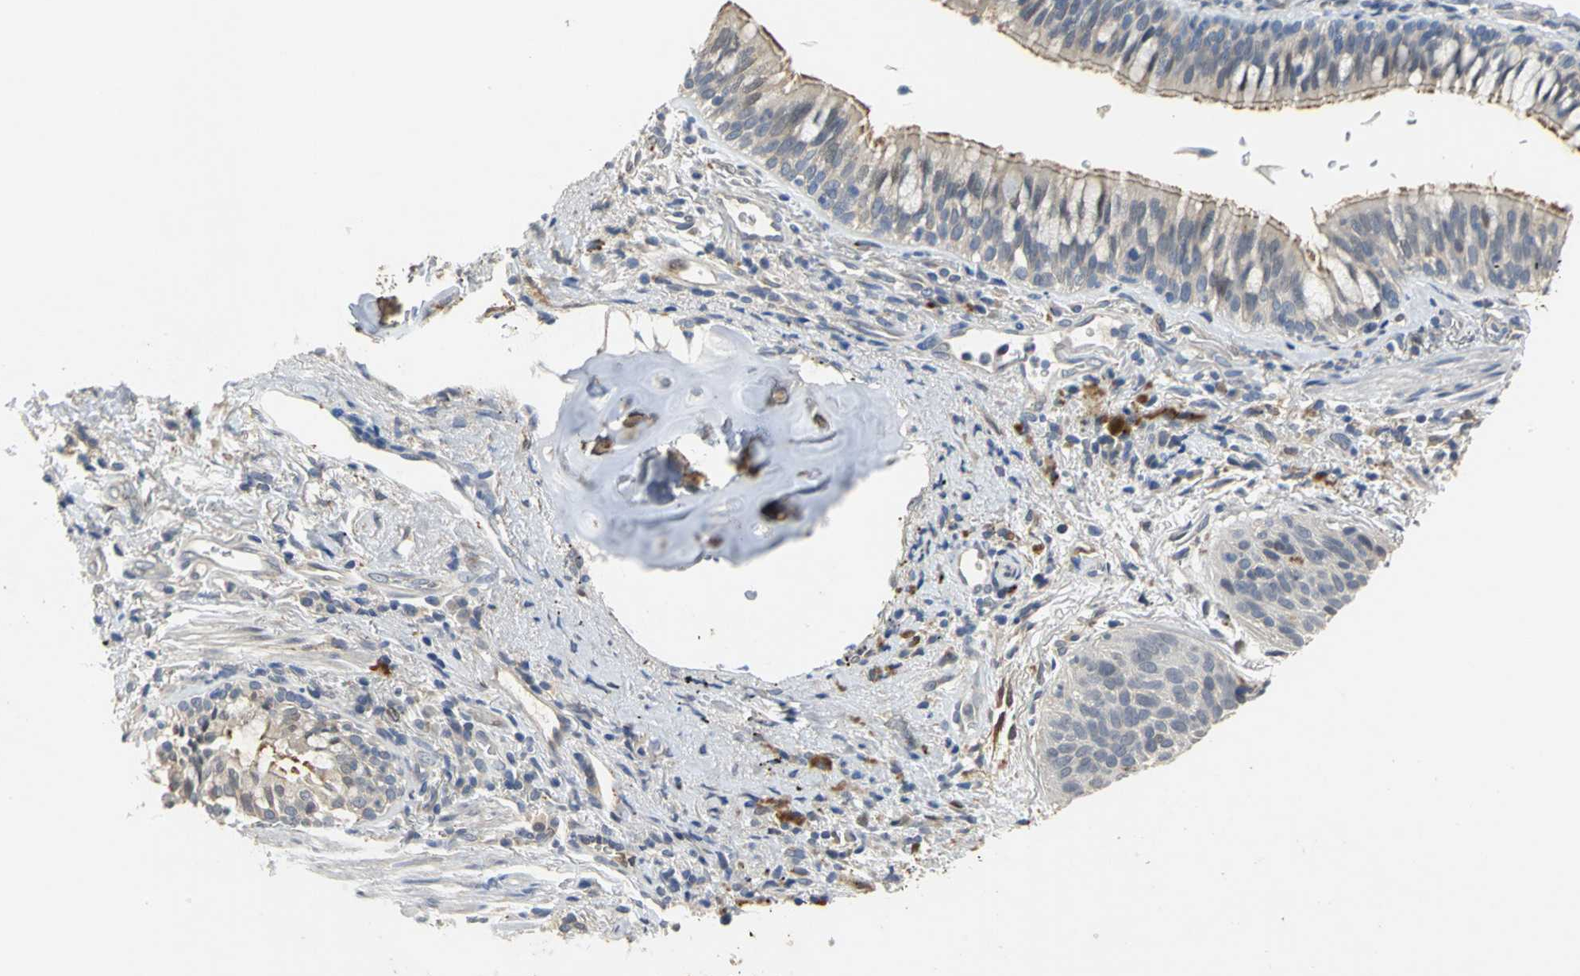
{"staining": {"intensity": "weak", "quantity": "25%-75%", "location": "cytoplasmic/membranous"}, "tissue": "lung cancer", "cell_type": "Tumor cells", "image_type": "cancer", "snomed": [{"axis": "morphology", "description": "Squamous cell carcinoma, NOS"}, {"axis": "topography", "description": "Lung"}], "caption": "Immunohistochemical staining of lung squamous cell carcinoma shows low levels of weak cytoplasmic/membranous expression in approximately 25%-75% of tumor cells.", "gene": "IL17RB", "patient": {"sex": "female", "age": 67}}